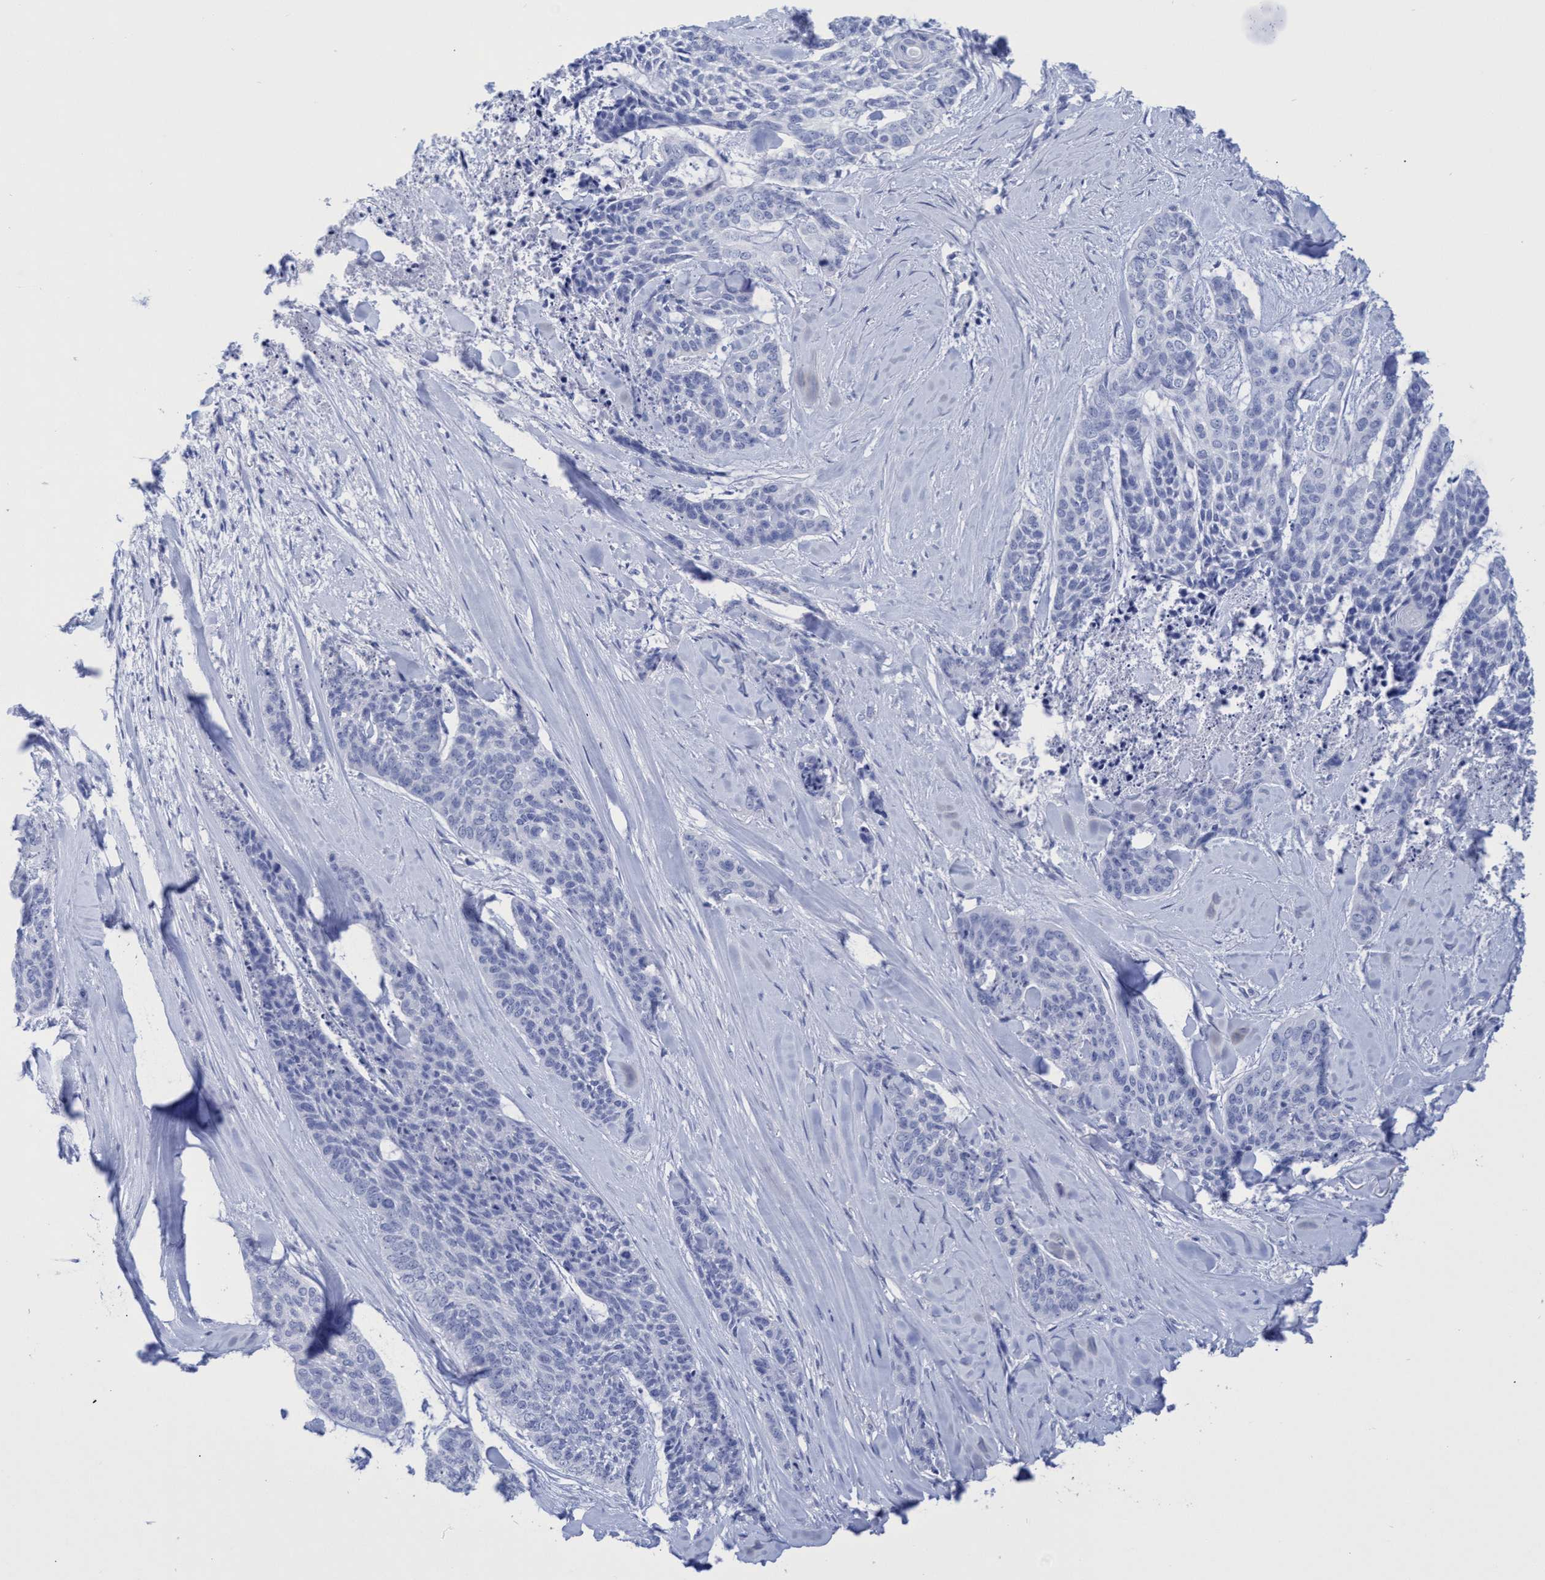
{"staining": {"intensity": "negative", "quantity": "none", "location": "none"}, "tissue": "skin cancer", "cell_type": "Tumor cells", "image_type": "cancer", "snomed": [{"axis": "morphology", "description": "Basal cell carcinoma"}, {"axis": "topography", "description": "Skin"}], "caption": "Immunohistochemistry of human skin cancer (basal cell carcinoma) reveals no expression in tumor cells.", "gene": "INSL6", "patient": {"sex": "female", "age": 64}}